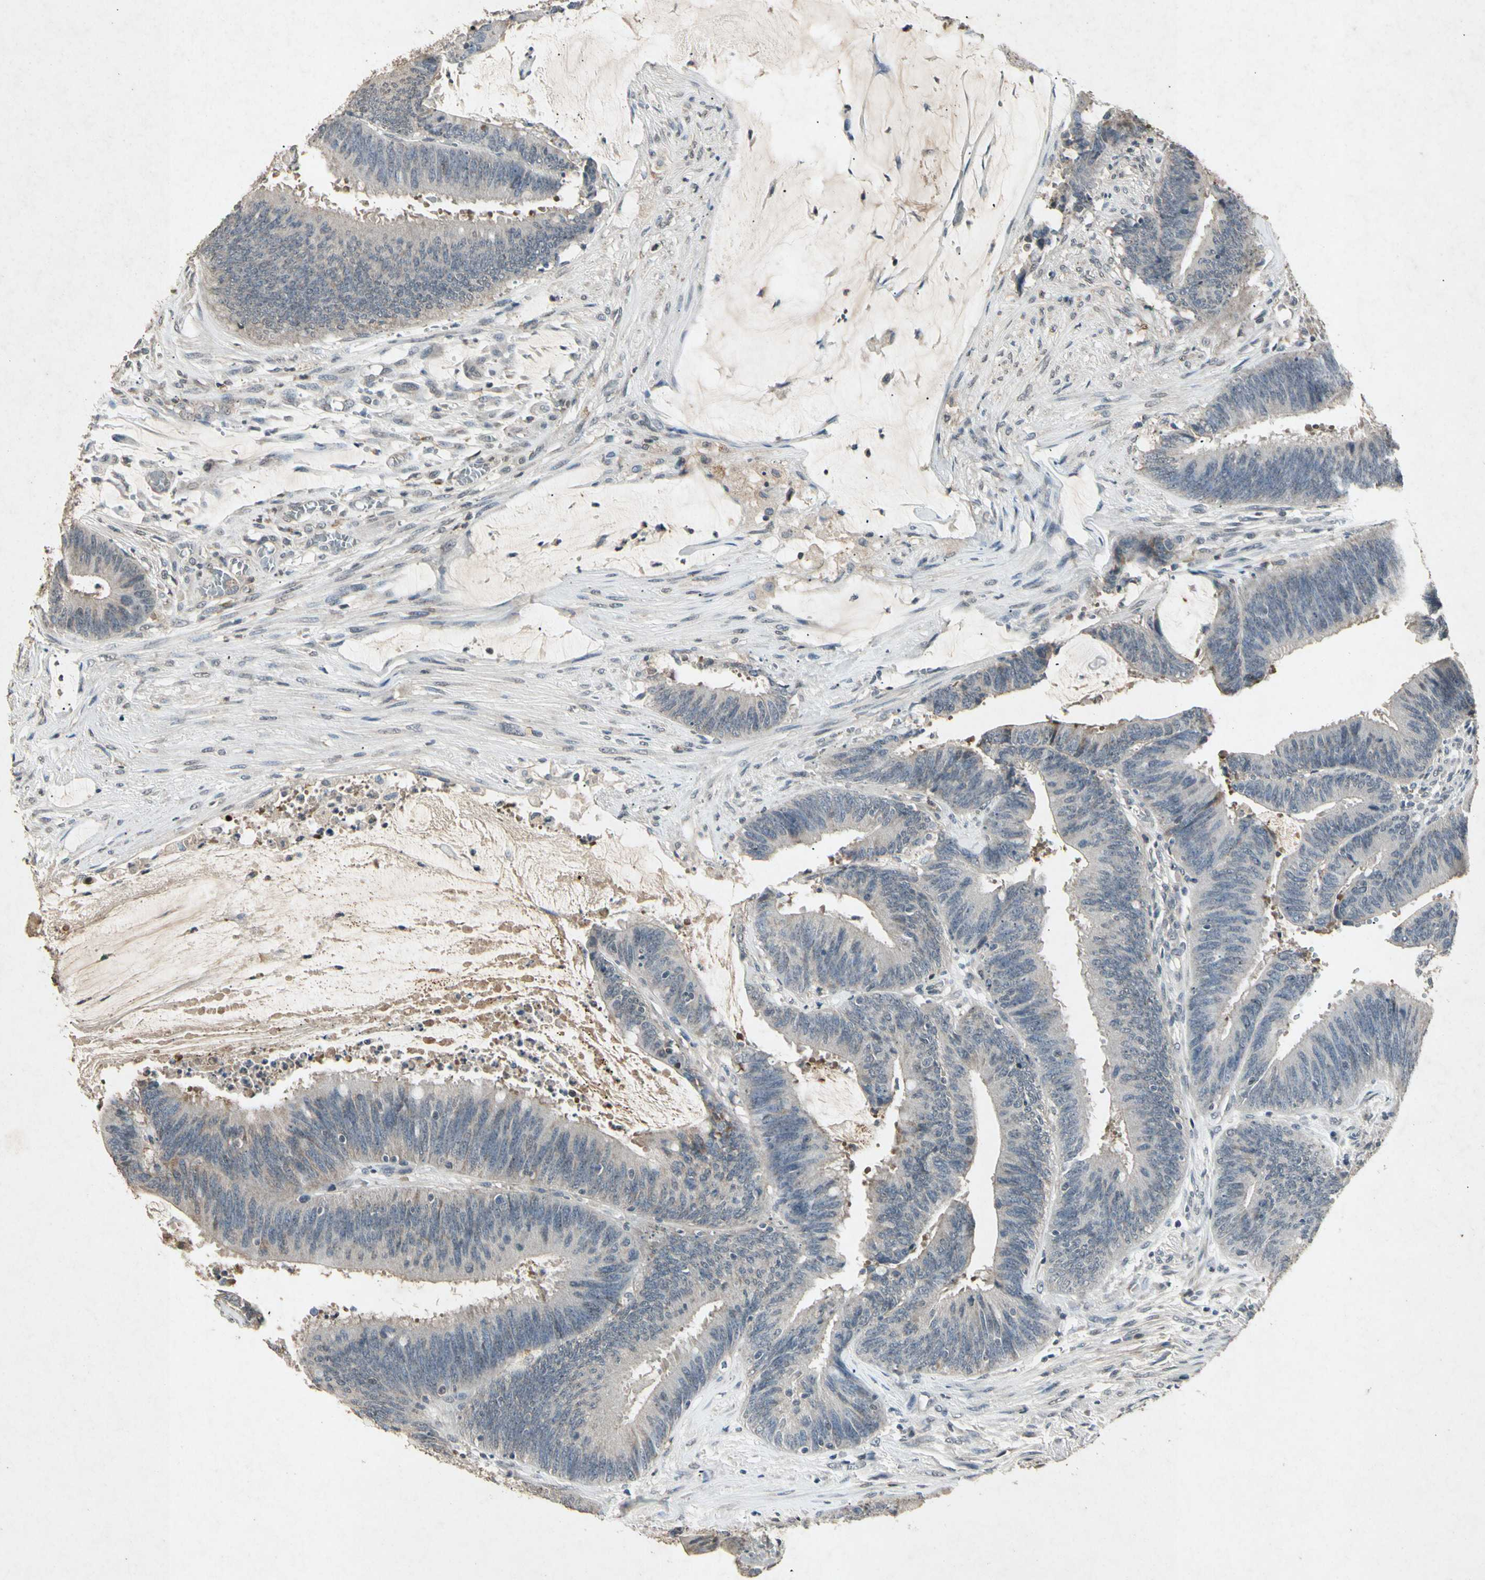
{"staining": {"intensity": "negative", "quantity": "none", "location": "none"}, "tissue": "colorectal cancer", "cell_type": "Tumor cells", "image_type": "cancer", "snomed": [{"axis": "morphology", "description": "Adenocarcinoma, NOS"}, {"axis": "topography", "description": "Rectum"}], "caption": "Immunohistochemical staining of human colorectal cancer displays no significant expression in tumor cells.", "gene": "CP", "patient": {"sex": "female", "age": 66}}